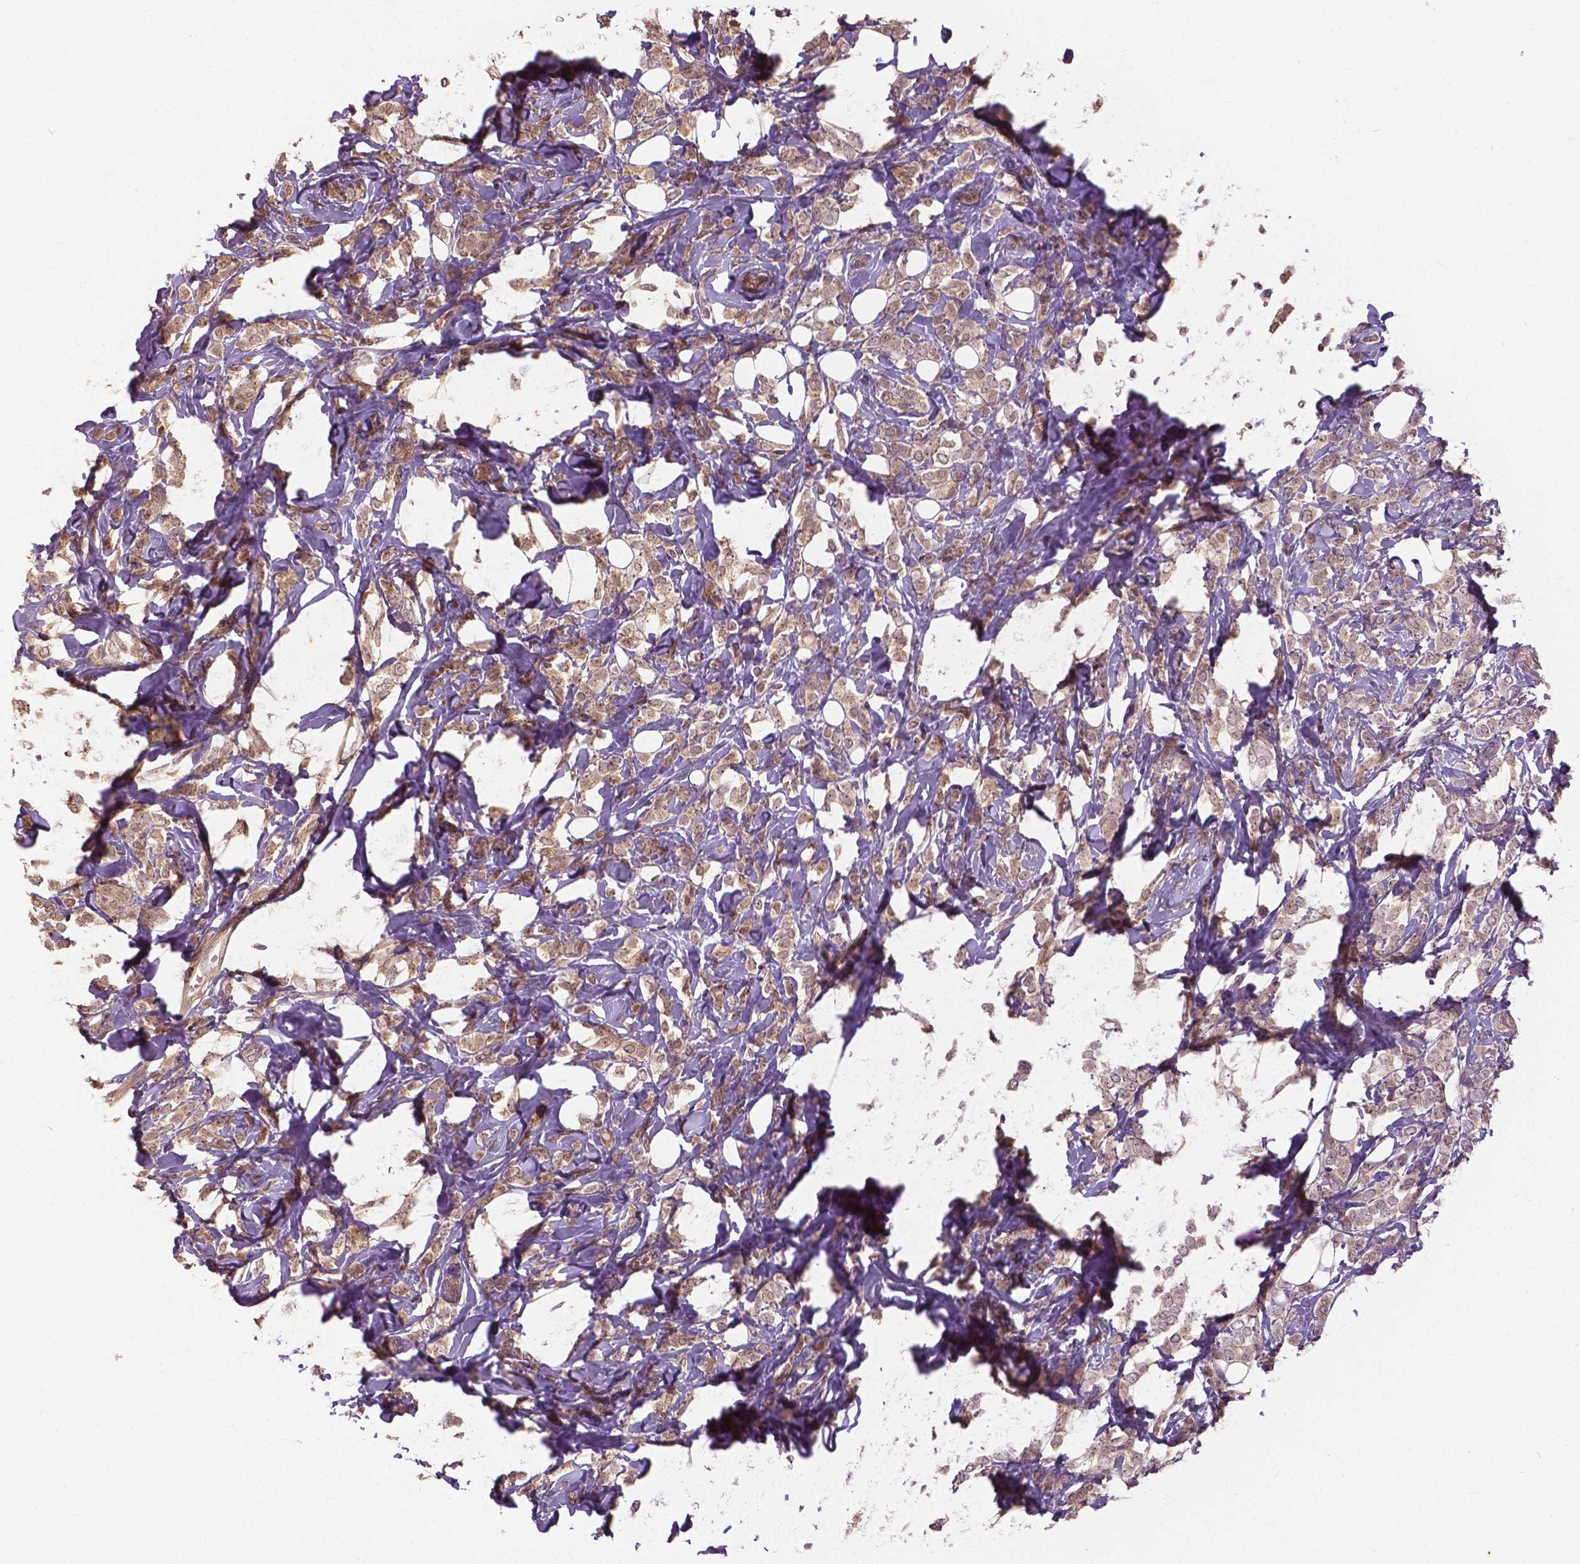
{"staining": {"intensity": "weak", "quantity": ">75%", "location": "cytoplasmic/membranous,nuclear"}, "tissue": "breast cancer", "cell_type": "Tumor cells", "image_type": "cancer", "snomed": [{"axis": "morphology", "description": "Lobular carcinoma"}, {"axis": "topography", "description": "Breast"}], "caption": "Immunohistochemistry (IHC) (DAB (3,3'-diaminobenzidine)) staining of breast cancer demonstrates weak cytoplasmic/membranous and nuclear protein positivity in approximately >75% of tumor cells.", "gene": "ANXA13", "patient": {"sex": "female", "age": 49}}